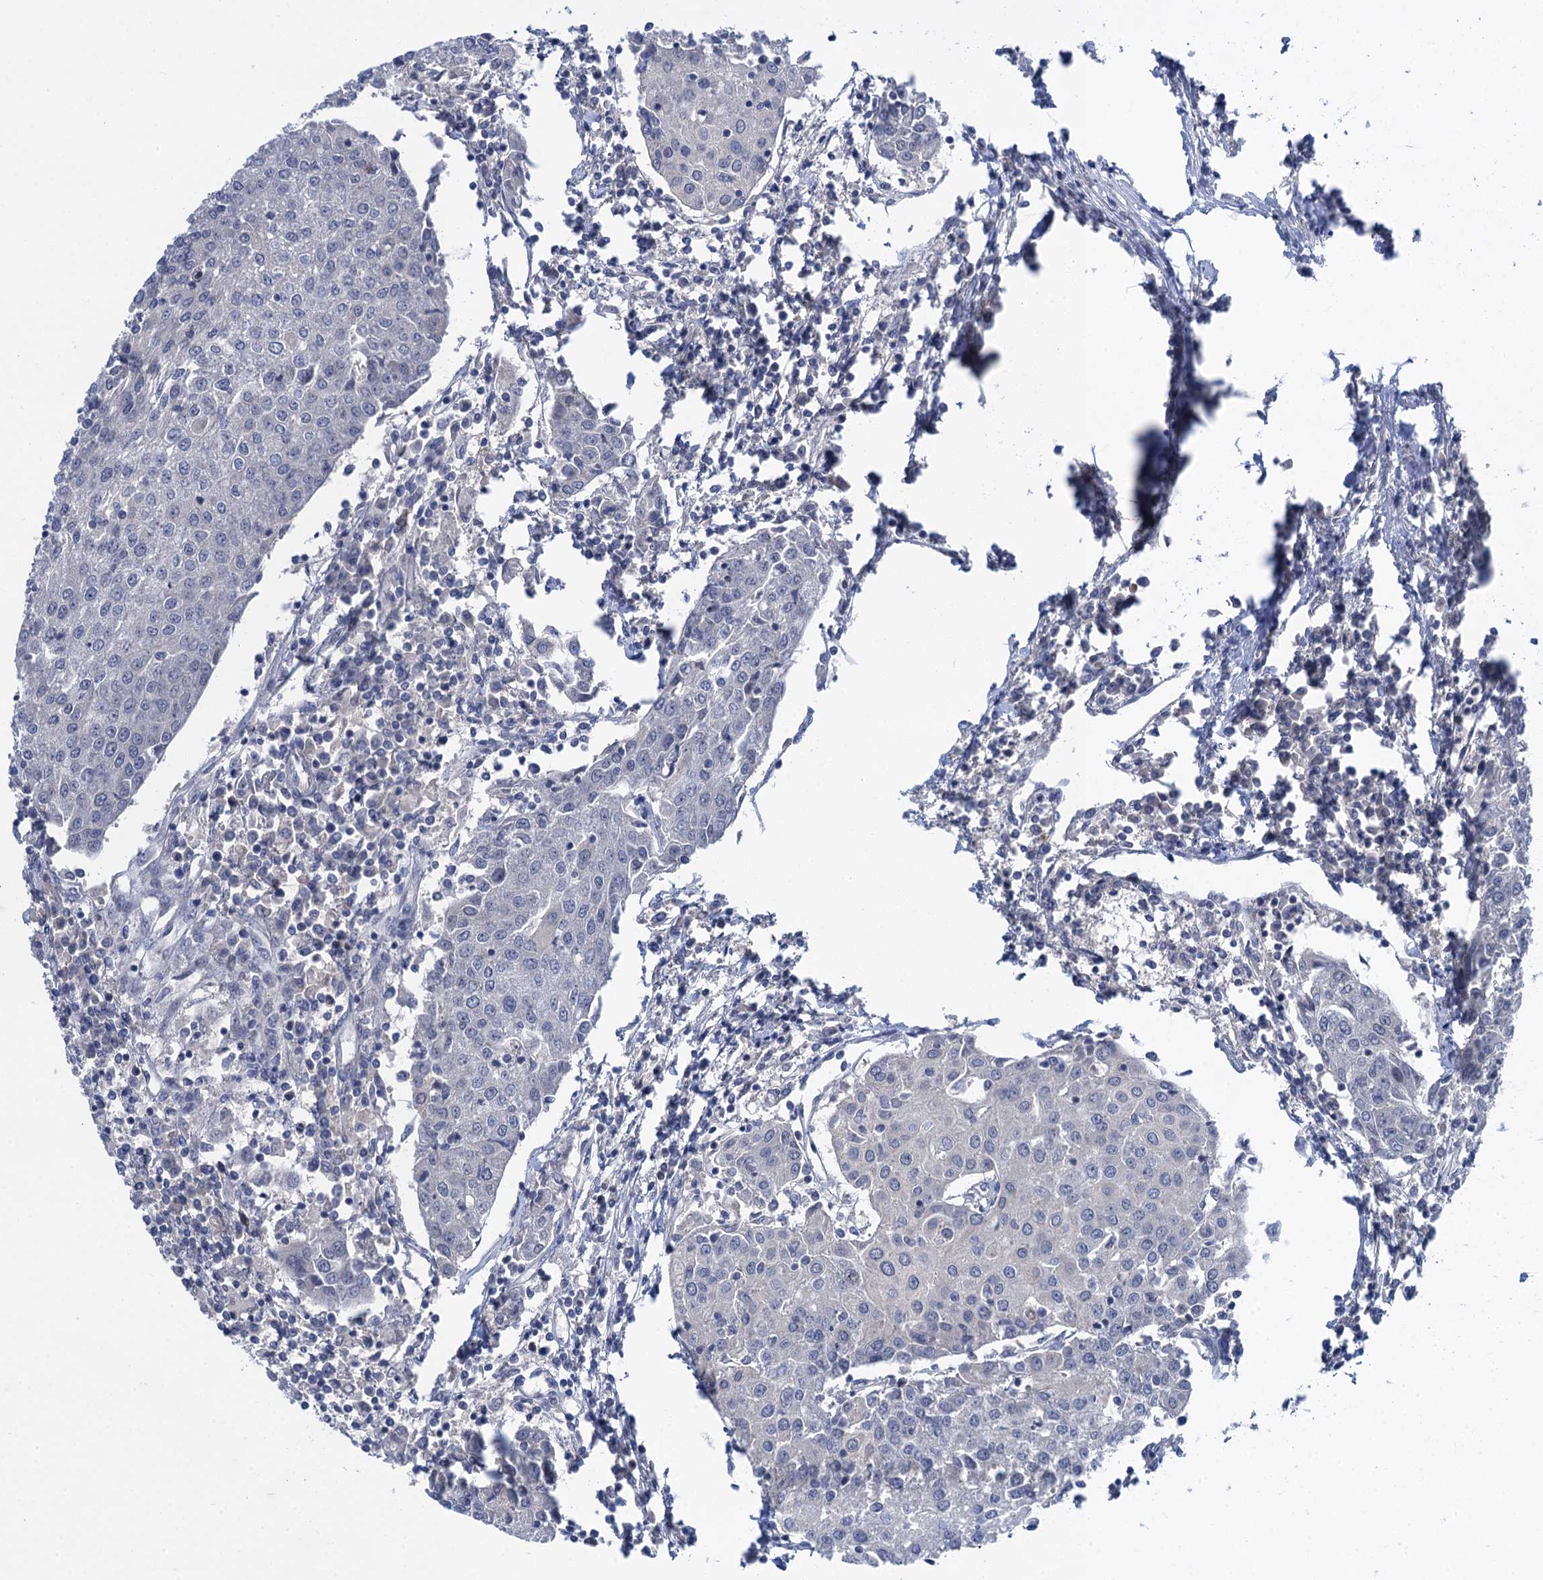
{"staining": {"intensity": "negative", "quantity": "none", "location": "none"}, "tissue": "urothelial cancer", "cell_type": "Tumor cells", "image_type": "cancer", "snomed": [{"axis": "morphology", "description": "Urothelial carcinoma, High grade"}, {"axis": "topography", "description": "Urinary bladder"}], "caption": "The IHC micrograph has no significant staining in tumor cells of urothelial cancer tissue. (DAB immunohistochemistry with hematoxylin counter stain).", "gene": "MRFAP1", "patient": {"sex": "female", "age": 85}}